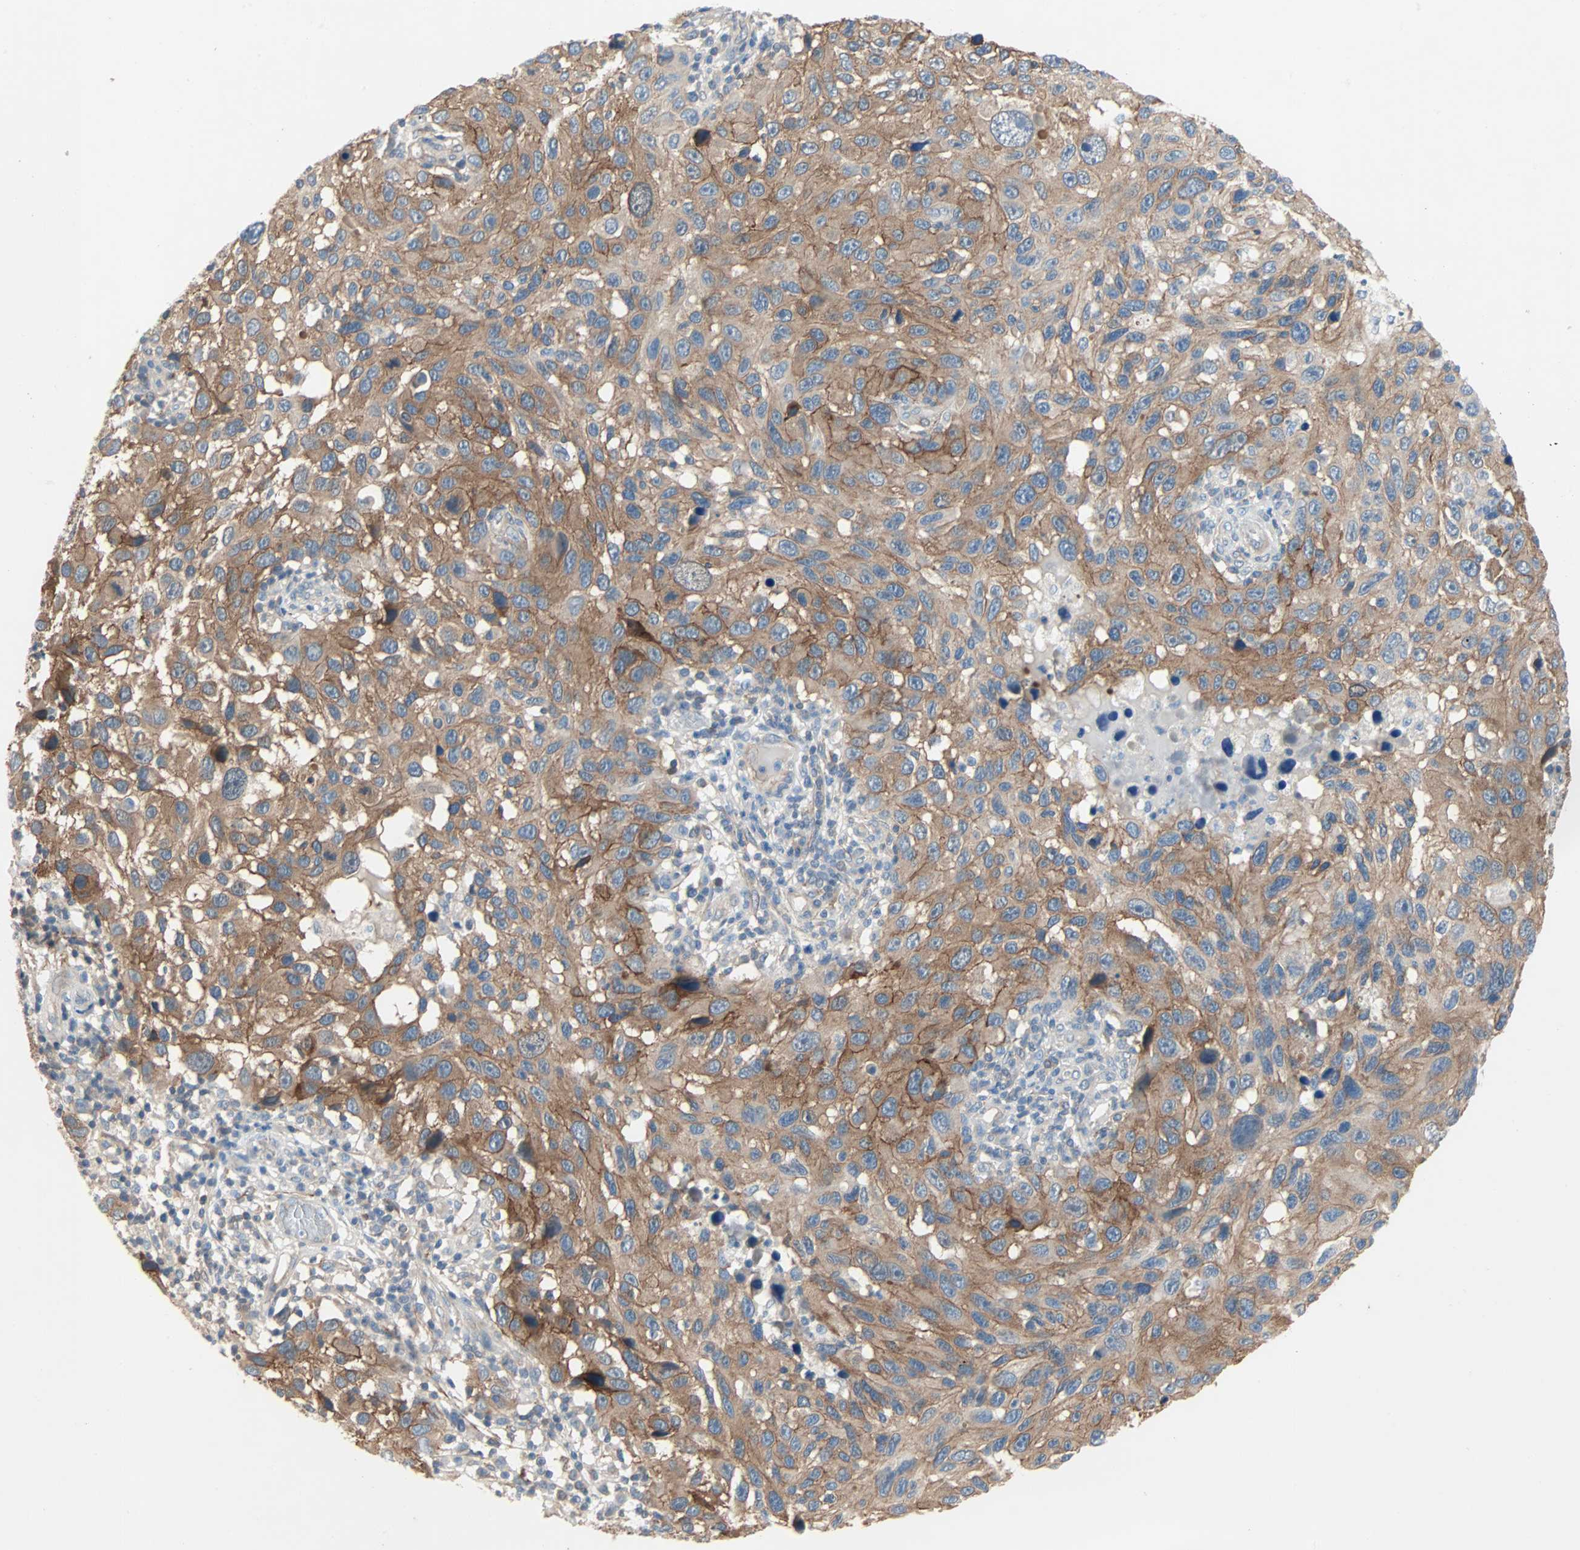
{"staining": {"intensity": "strong", "quantity": ">75%", "location": "cytoplasmic/membranous"}, "tissue": "melanoma", "cell_type": "Tumor cells", "image_type": "cancer", "snomed": [{"axis": "morphology", "description": "Malignant melanoma, NOS"}, {"axis": "topography", "description": "Skin"}], "caption": "Immunohistochemistry (IHC) histopathology image of neoplastic tissue: melanoma stained using immunohistochemistry (IHC) displays high levels of strong protein expression localized specifically in the cytoplasmic/membranous of tumor cells, appearing as a cytoplasmic/membranous brown color.", "gene": "TNFRSF12A", "patient": {"sex": "male", "age": 53}}